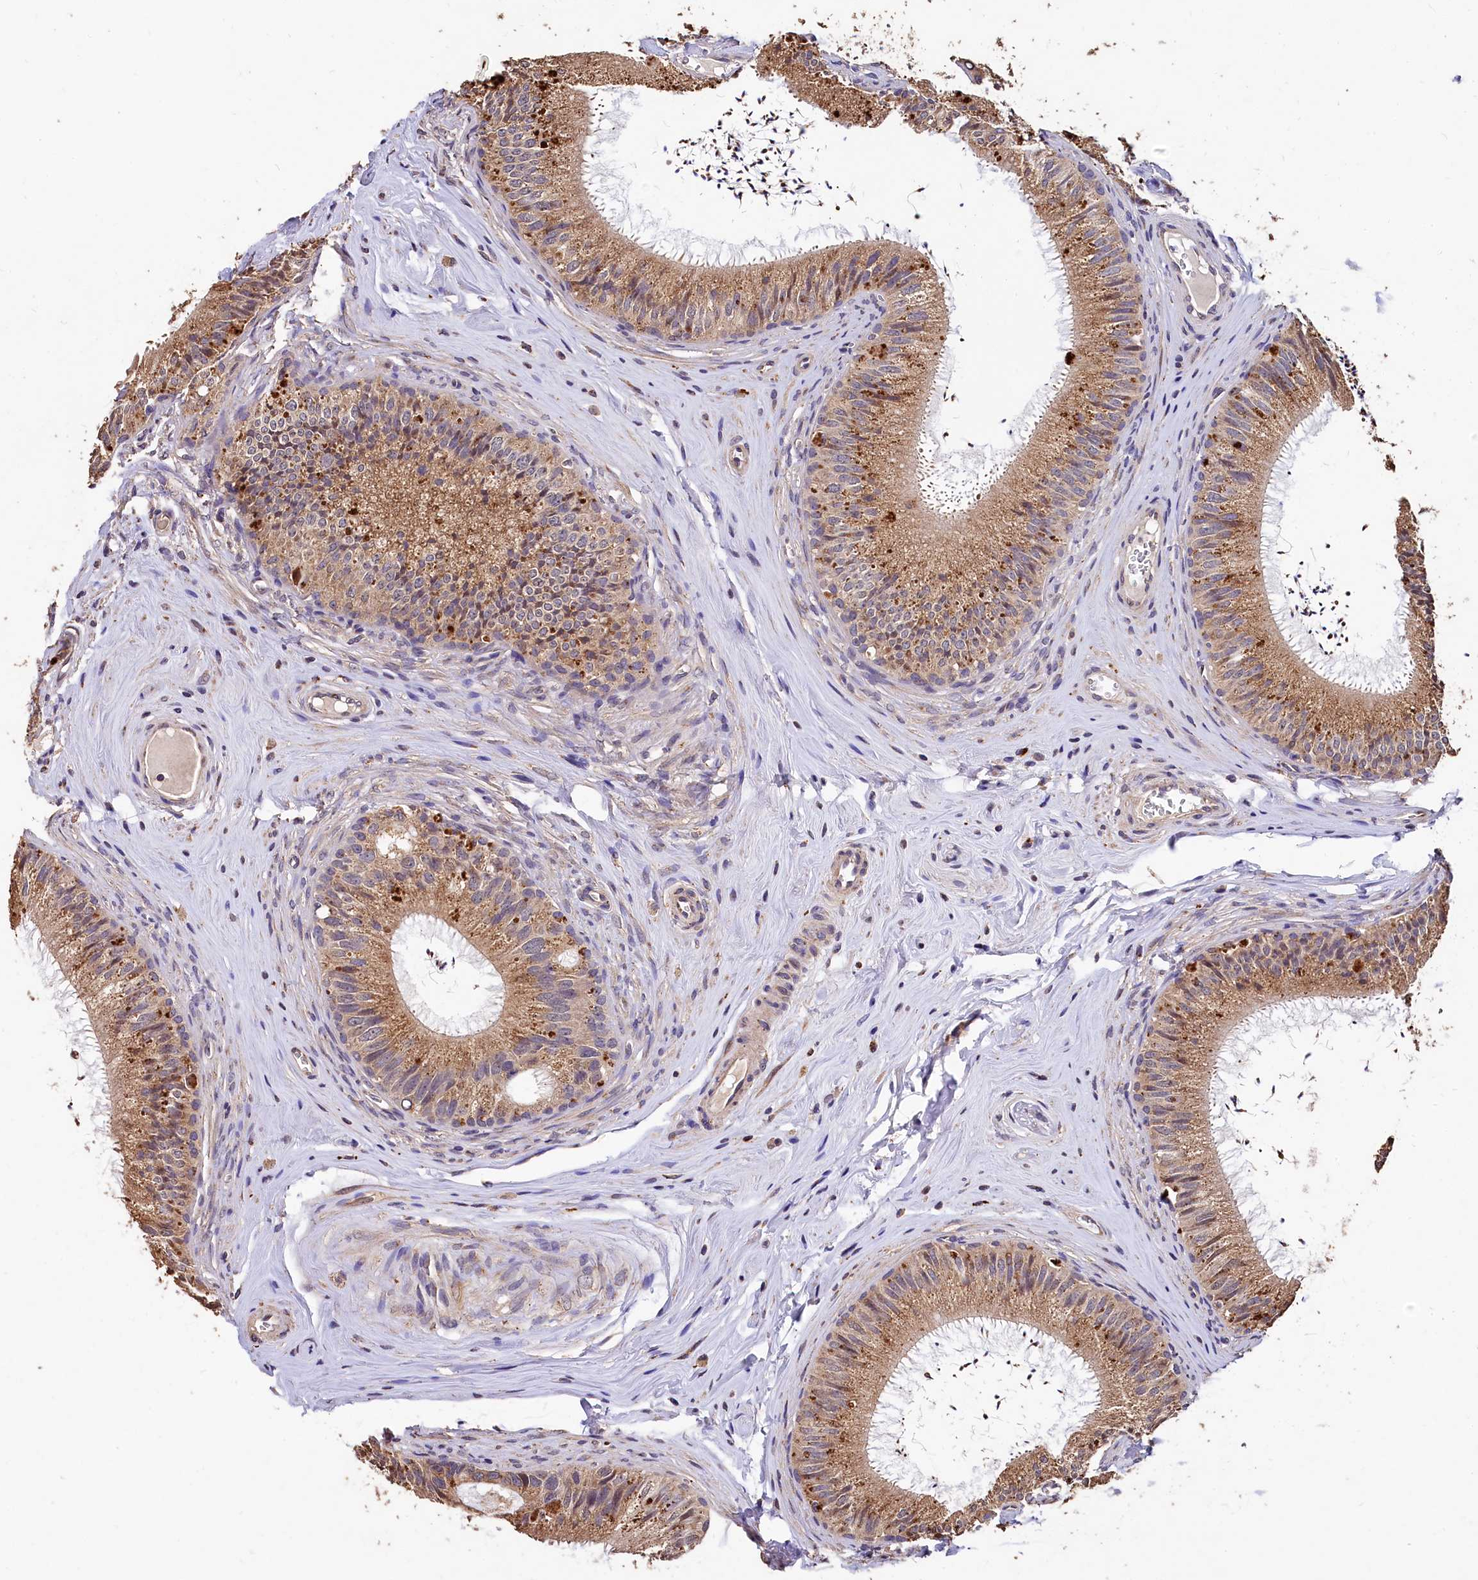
{"staining": {"intensity": "moderate", "quantity": ">75%", "location": "cytoplasmic/membranous"}, "tissue": "epididymis", "cell_type": "Glandular cells", "image_type": "normal", "snomed": [{"axis": "morphology", "description": "Normal tissue, NOS"}, {"axis": "topography", "description": "Epididymis"}], "caption": "Immunohistochemistry (IHC) histopathology image of unremarkable epididymis: human epididymis stained using IHC demonstrates medium levels of moderate protein expression localized specifically in the cytoplasmic/membranous of glandular cells, appearing as a cytoplasmic/membranous brown color.", "gene": "LSM4", "patient": {"sex": "male", "age": 46}}